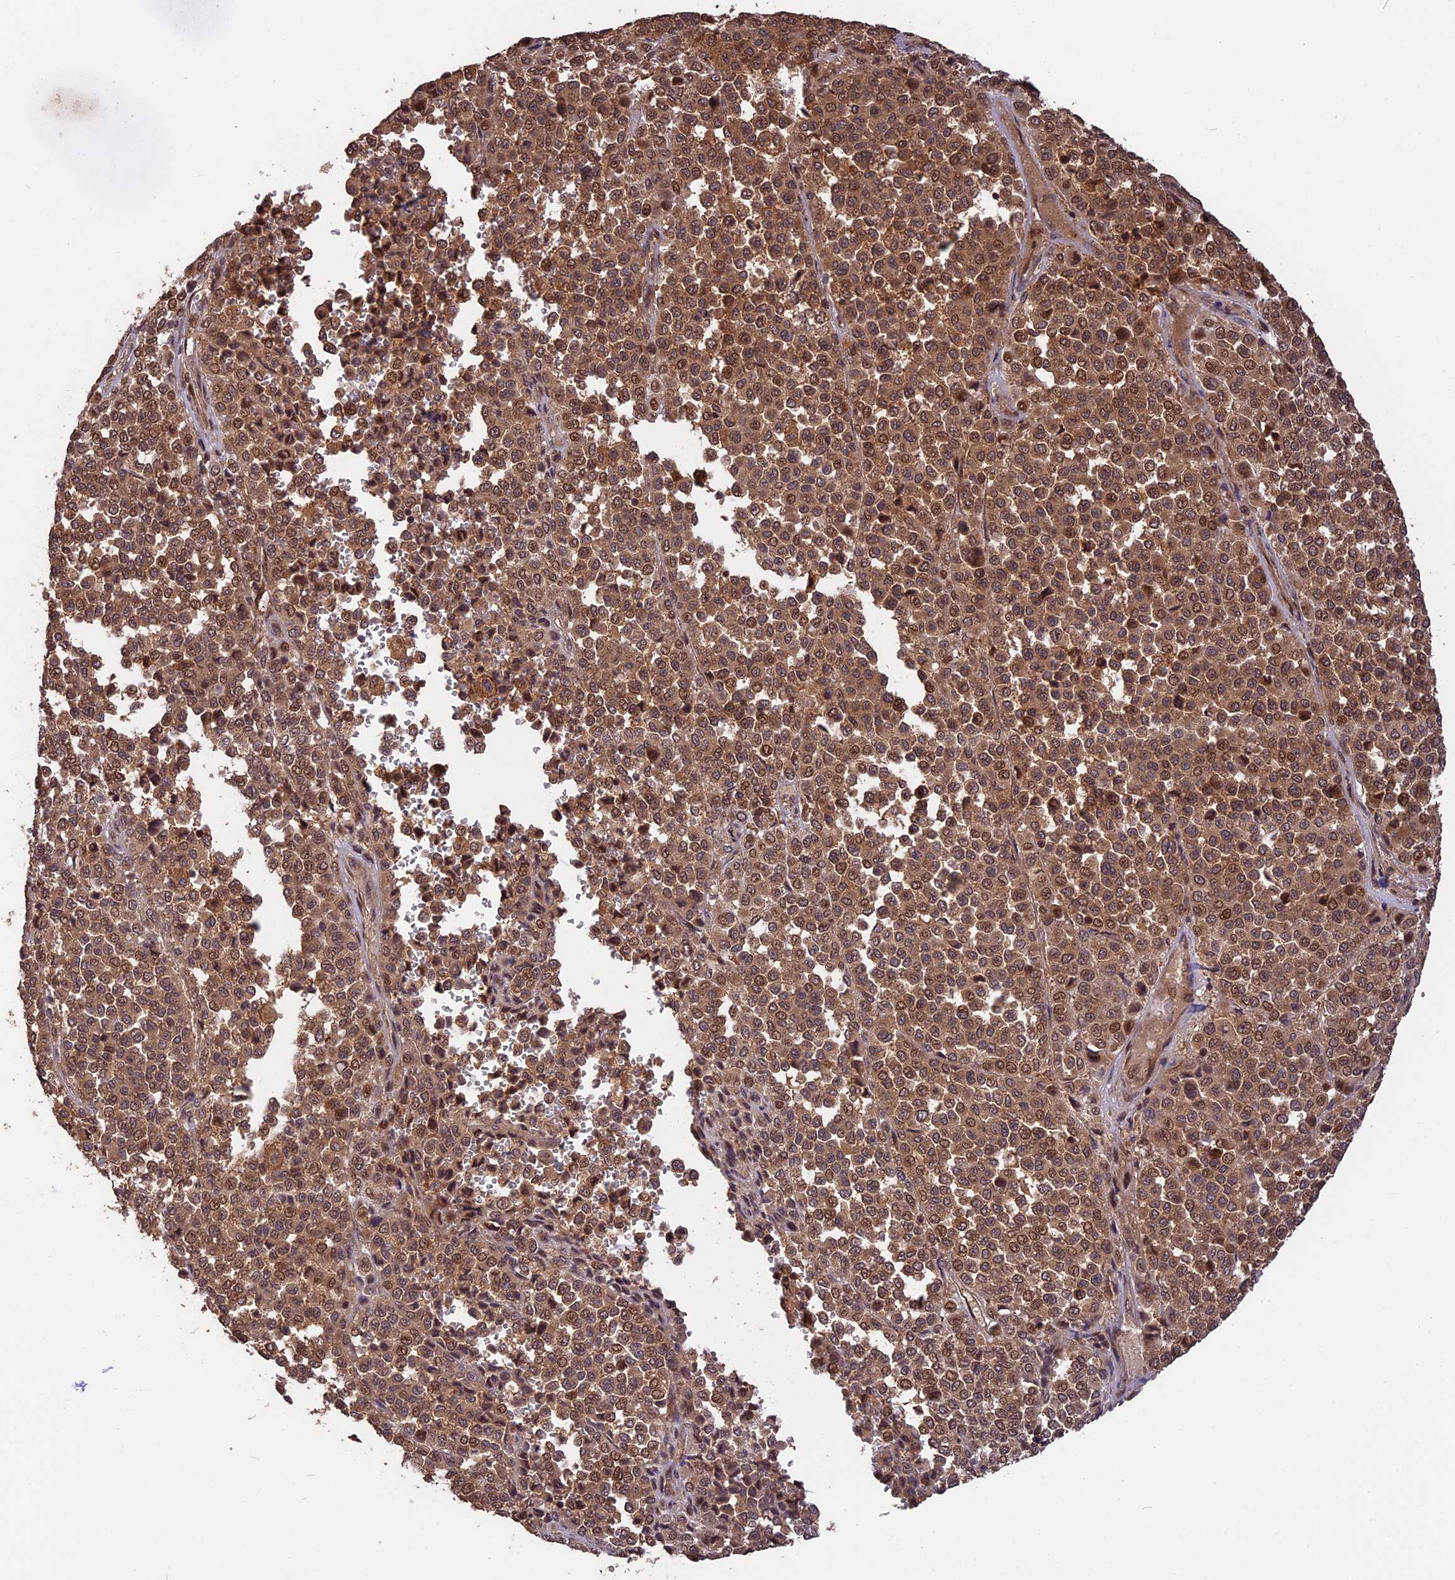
{"staining": {"intensity": "moderate", "quantity": ">75%", "location": "cytoplasmic/membranous,nuclear"}, "tissue": "melanoma", "cell_type": "Tumor cells", "image_type": "cancer", "snomed": [{"axis": "morphology", "description": "Malignant melanoma, Metastatic site"}, {"axis": "topography", "description": "Pancreas"}], "caption": "Brown immunohistochemical staining in malignant melanoma (metastatic site) demonstrates moderate cytoplasmic/membranous and nuclear positivity in approximately >75% of tumor cells.", "gene": "ESCO1", "patient": {"sex": "female", "age": 30}}